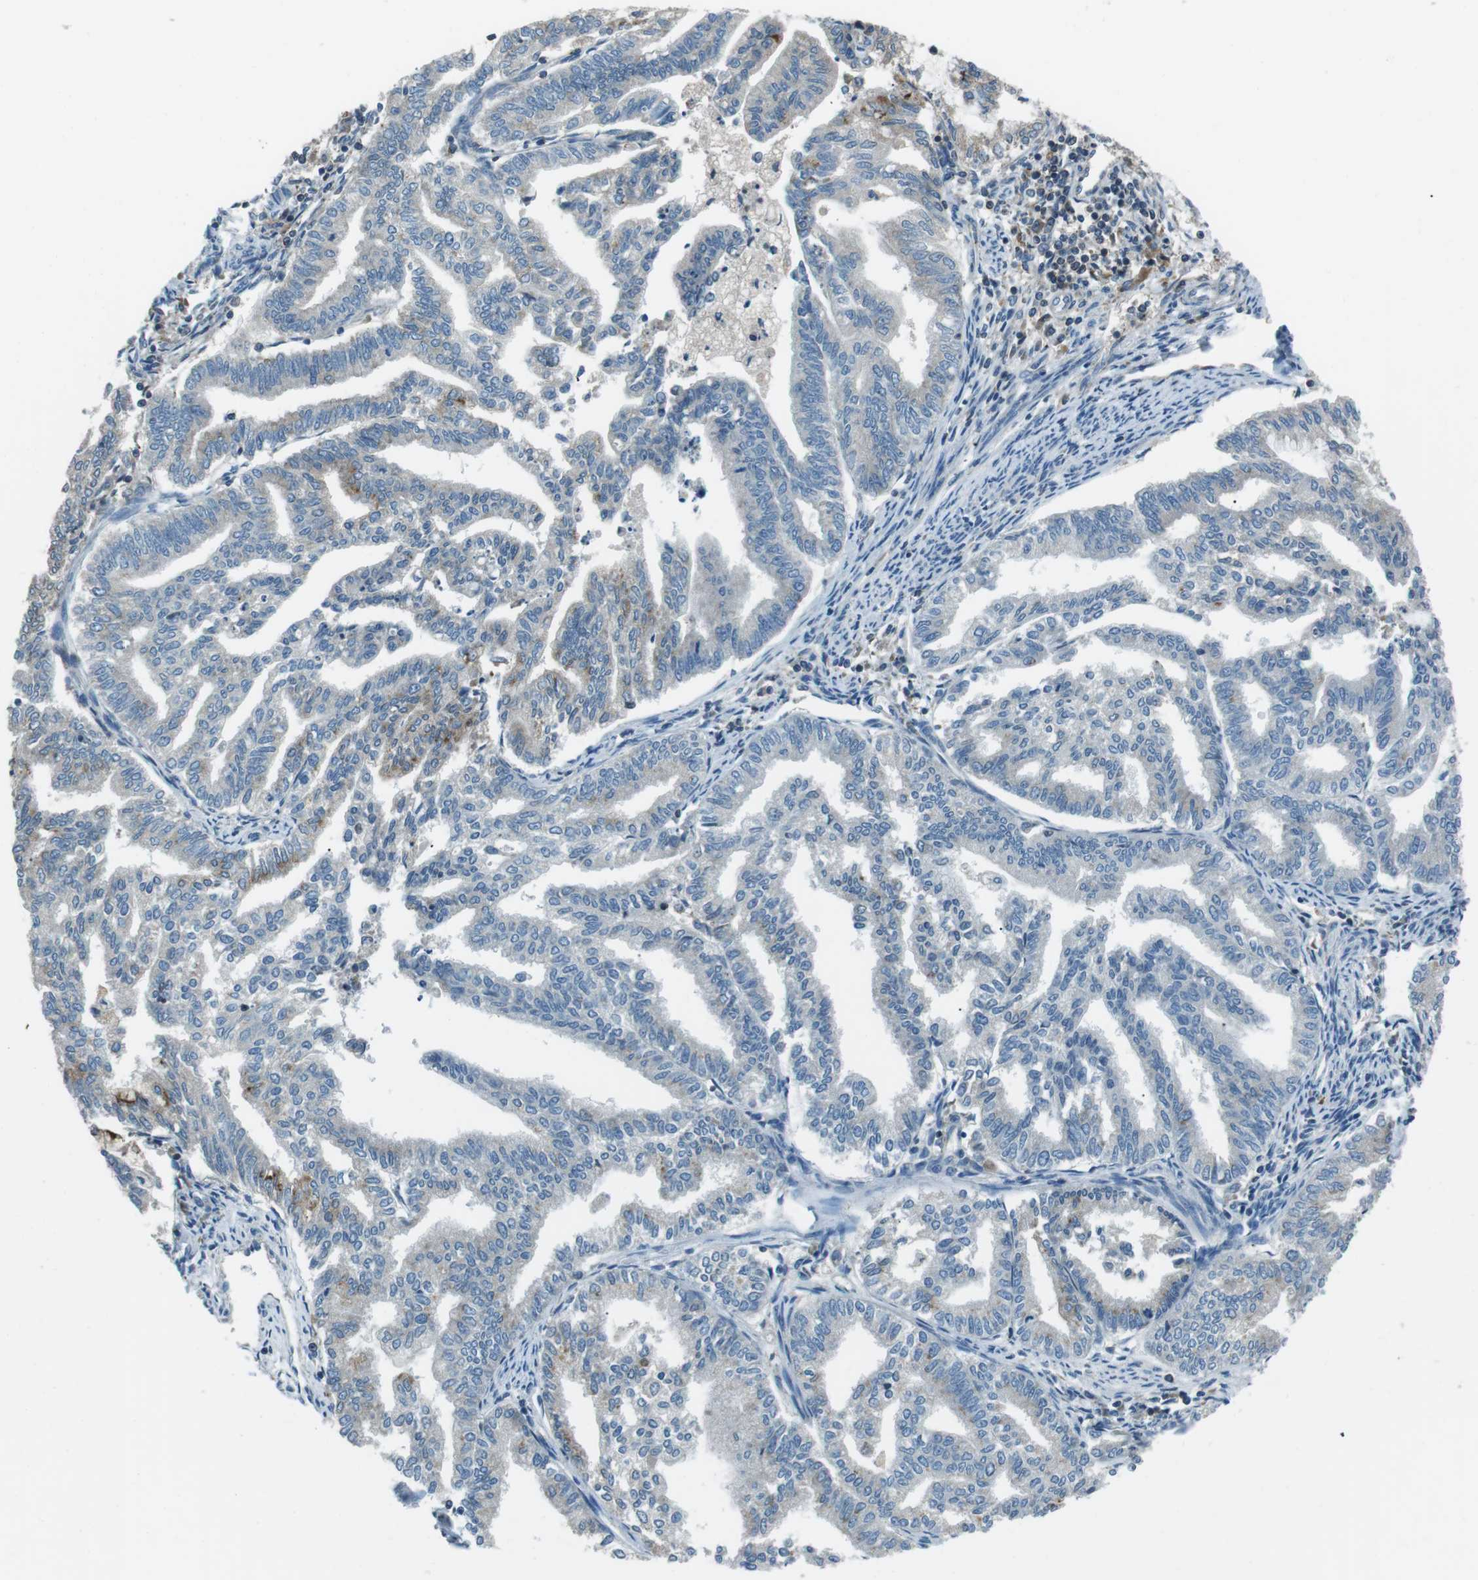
{"staining": {"intensity": "moderate", "quantity": "<25%", "location": "cytoplasmic/membranous"}, "tissue": "endometrial cancer", "cell_type": "Tumor cells", "image_type": "cancer", "snomed": [{"axis": "morphology", "description": "Adenocarcinoma, NOS"}, {"axis": "topography", "description": "Endometrium"}], "caption": "The micrograph displays immunohistochemical staining of endometrial cancer (adenocarcinoma). There is moderate cytoplasmic/membranous staining is seen in approximately <25% of tumor cells. Nuclei are stained in blue.", "gene": "FAM3B", "patient": {"sex": "female", "age": 79}}